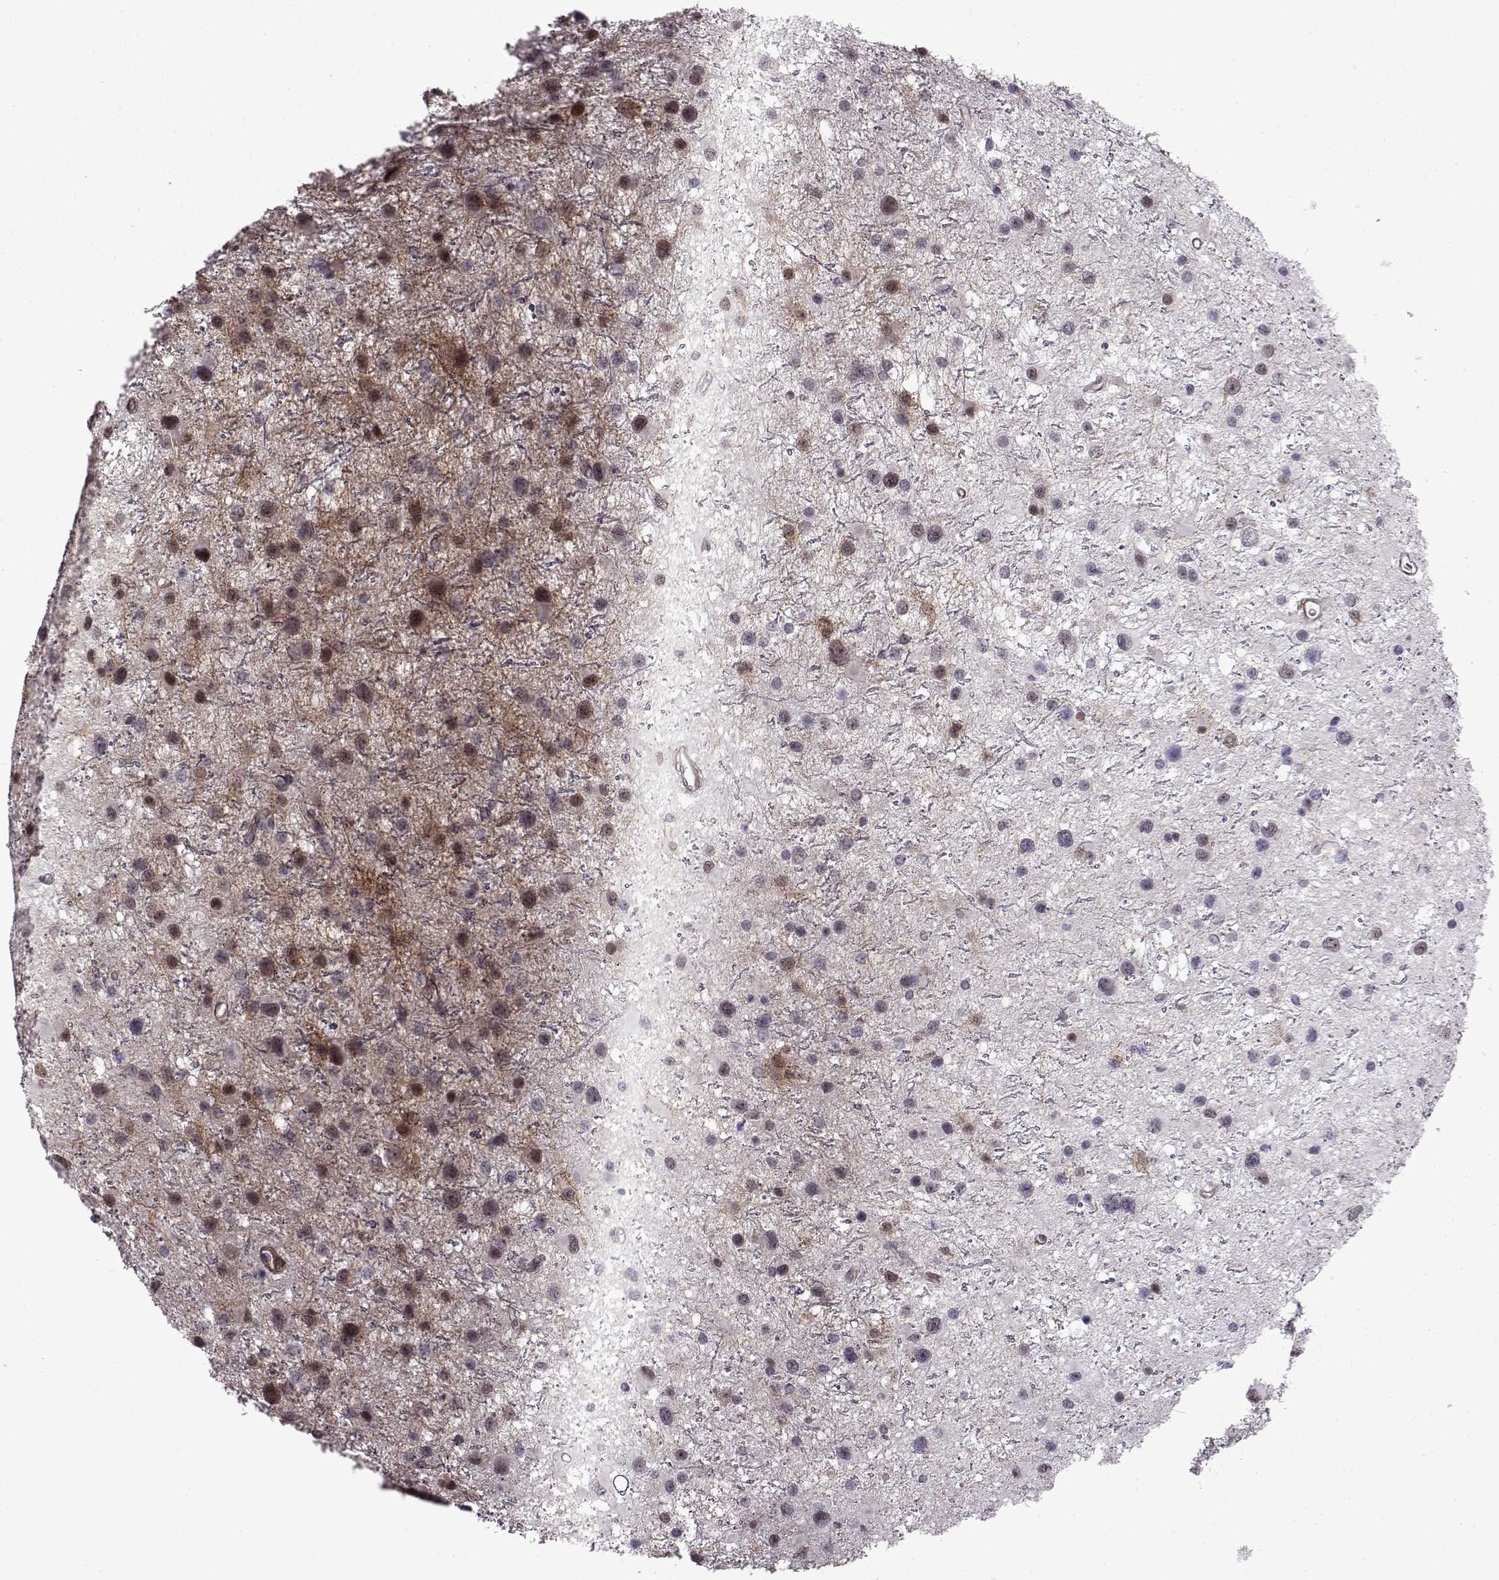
{"staining": {"intensity": "moderate", "quantity": "<25%", "location": "cytoplasmic/membranous,nuclear"}, "tissue": "glioma", "cell_type": "Tumor cells", "image_type": "cancer", "snomed": [{"axis": "morphology", "description": "Glioma, malignant, Low grade"}, {"axis": "topography", "description": "Brain"}], "caption": "Protein staining of glioma tissue shows moderate cytoplasmic/membranous and nuclear expression in about <25% of tumor cells.", "gene": "SYNPO2", "patient": {"sex": "female", "age": 32}}